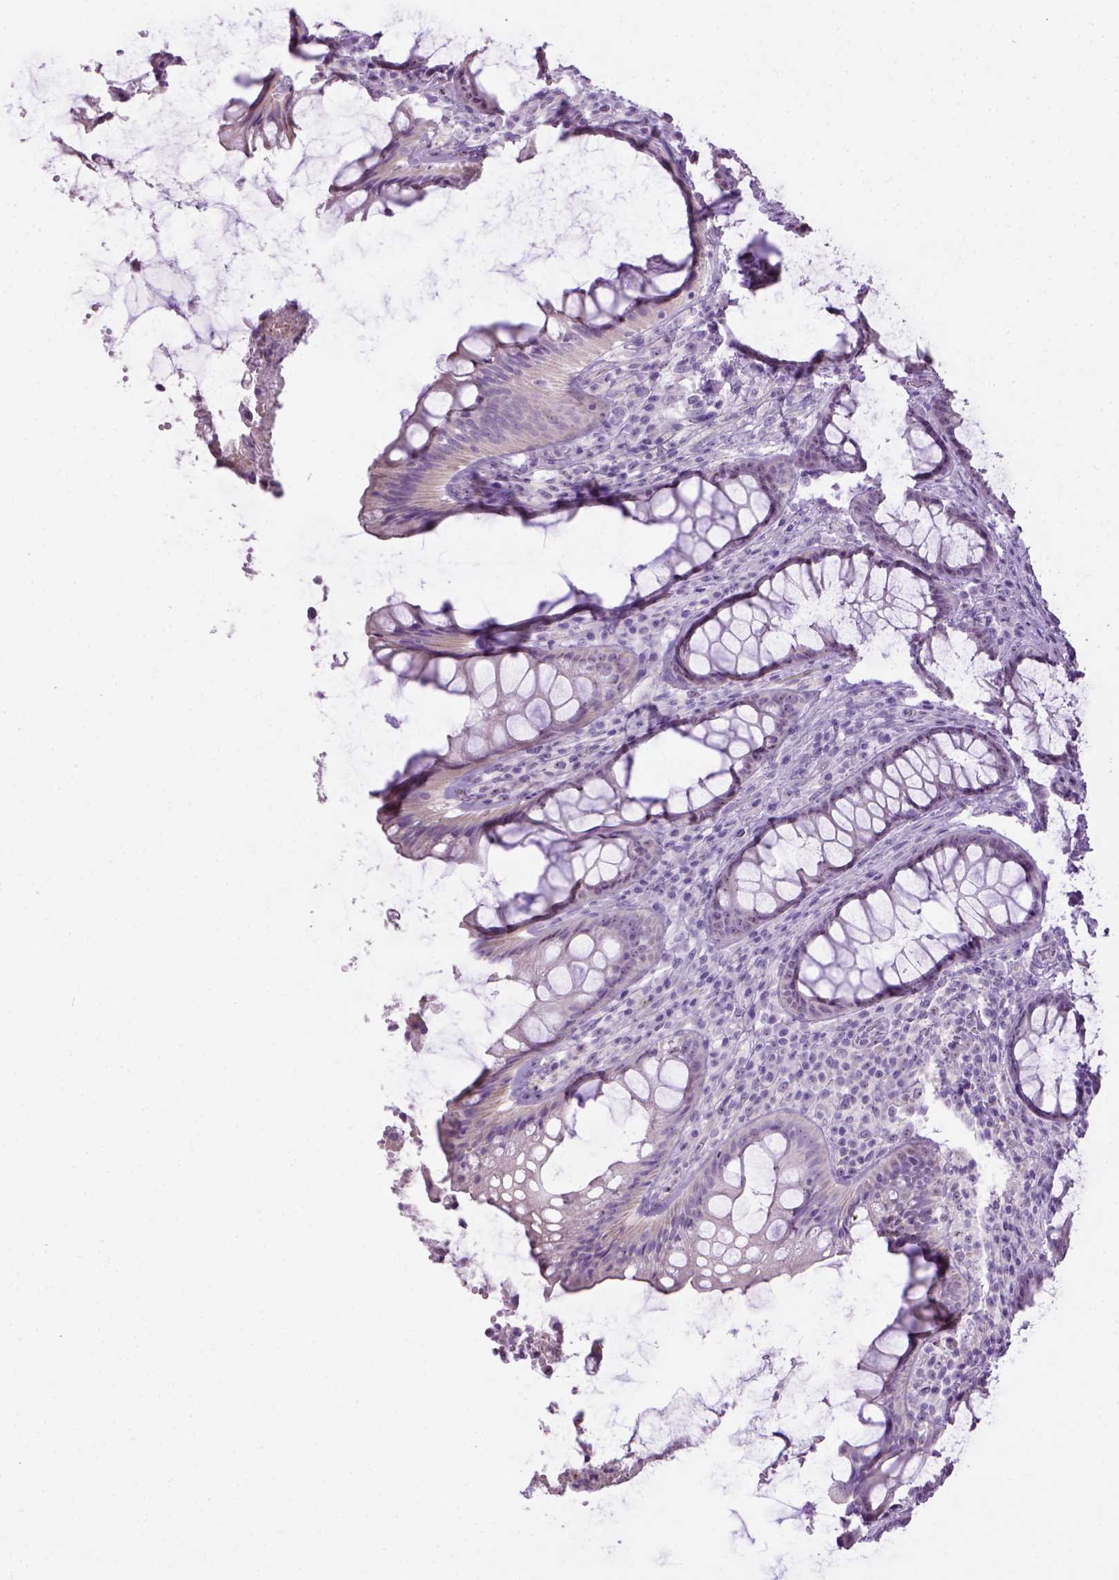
{"staining": {"intensity": "negative", "quantity": "none", "location": "none"}, "tissue": "rectum", "cell_type": "Glandular cells", "image_type": "normal", "snomed": [{"axis": "morphology", "description": "Normal tissue, NOS"}, {"axis": "topography", "description": "Rectum"}], "caption": "Immunohistochemistry of unremarkable rectum reveals no positivity in glandular cells. The staining is performed using DAB (3,3'-diaminobenzidine) brown chromogen with nuclei counter-stained in using hematoxylin.", "gene": "UTP4", "patient": {"sex": "male", "age": 72}}